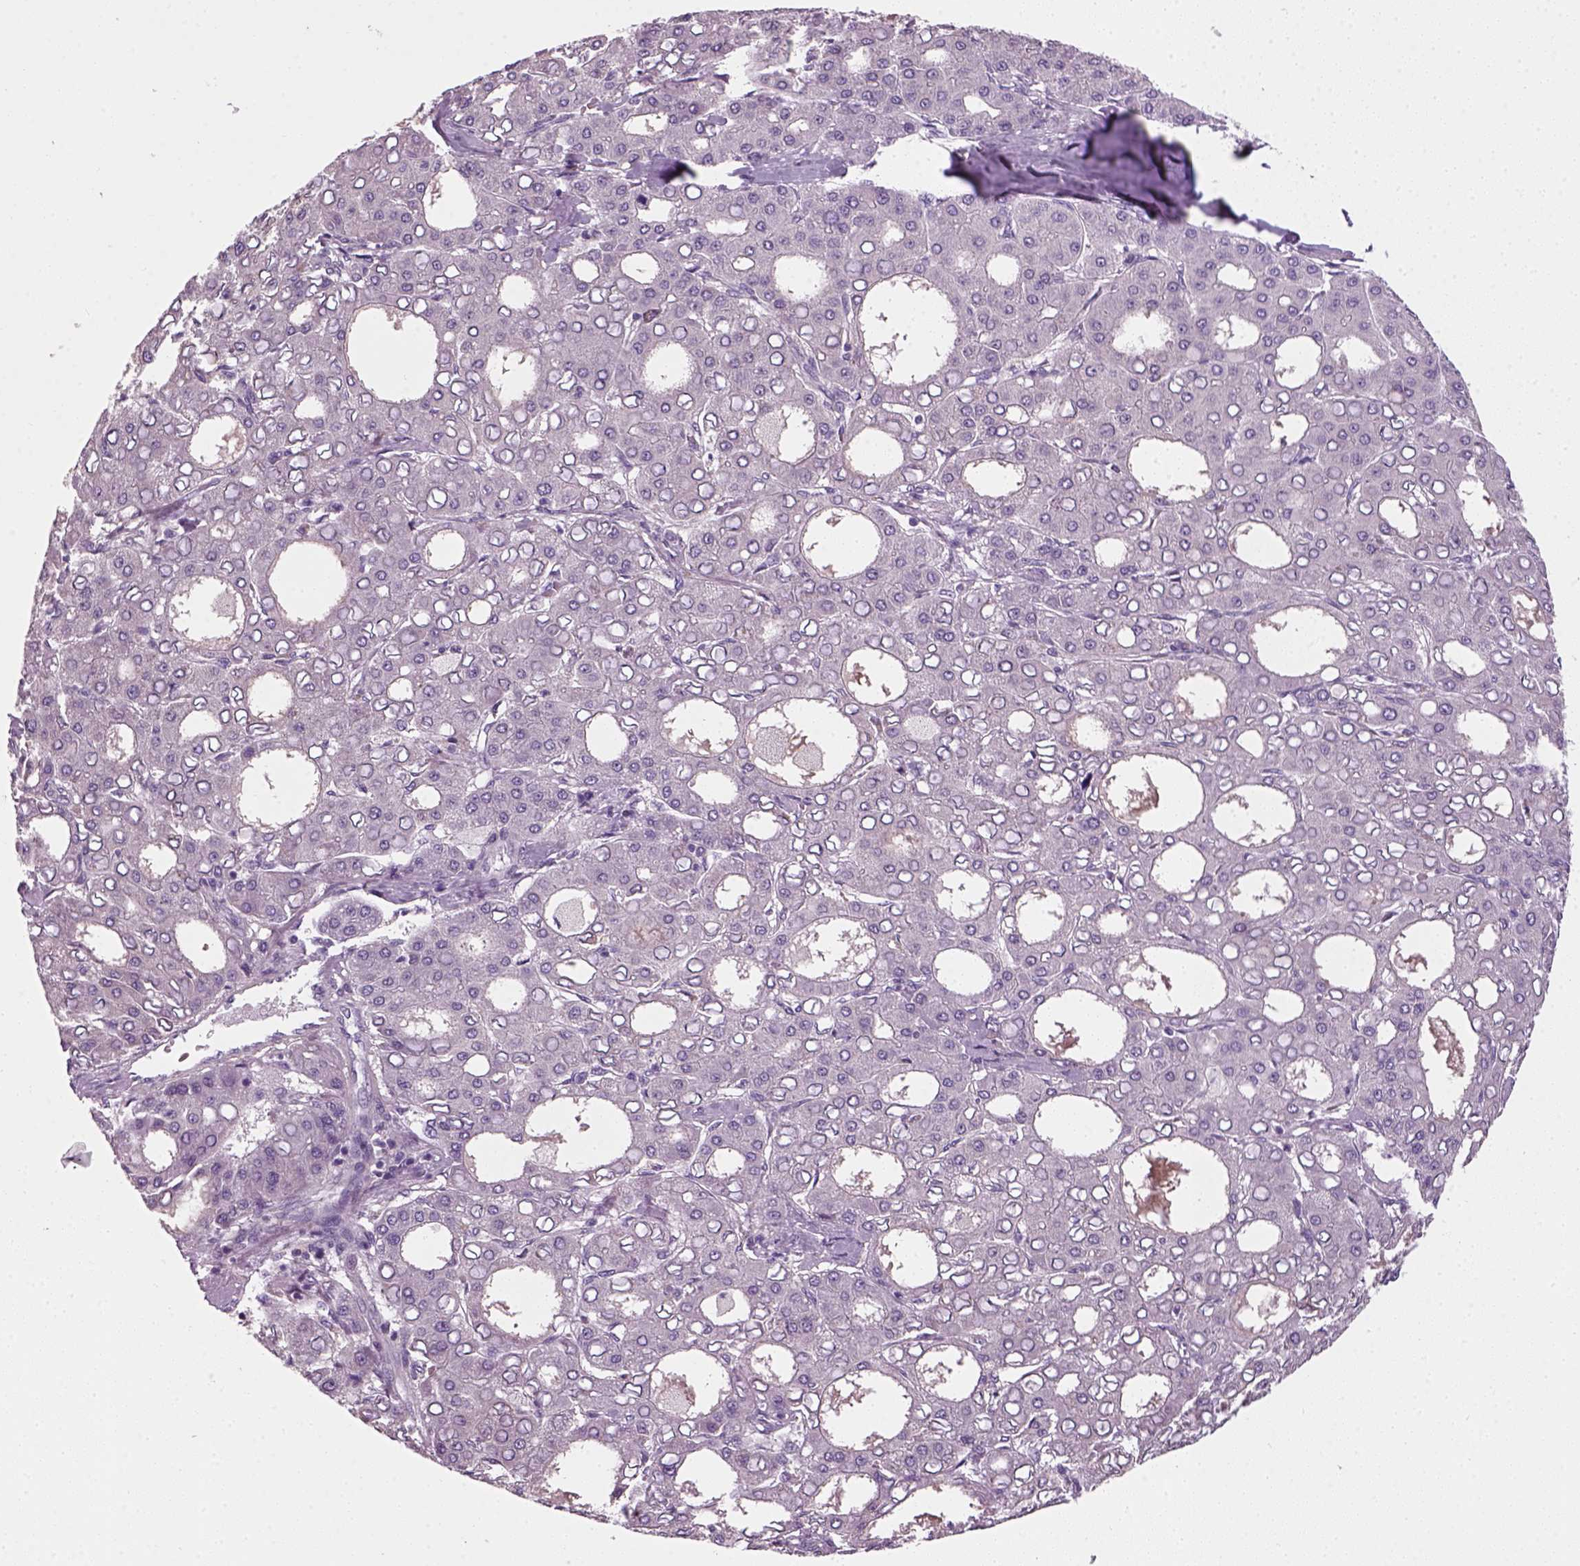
{"staining": {"intensity": "negative", "quantity": "none", "location": "none"}, "tissue": "liver cancer", "cell_type": "Tumor cells", "image_type": "cancer", "snomed": [{"axis": "morphology", "description": "Carcinoma, Hepatocellular, NOS"}, {"axis": "topography", "description": "Liver"}], "caption": "Immunohistochemistry (IHC) micrograph of hepatocellular carcinoma (liver) stained for a protein (brown), which reveals no expression in tumor cells.", "gene": "ELOVL3", "patient": {"sex": "male", "age": 65}}